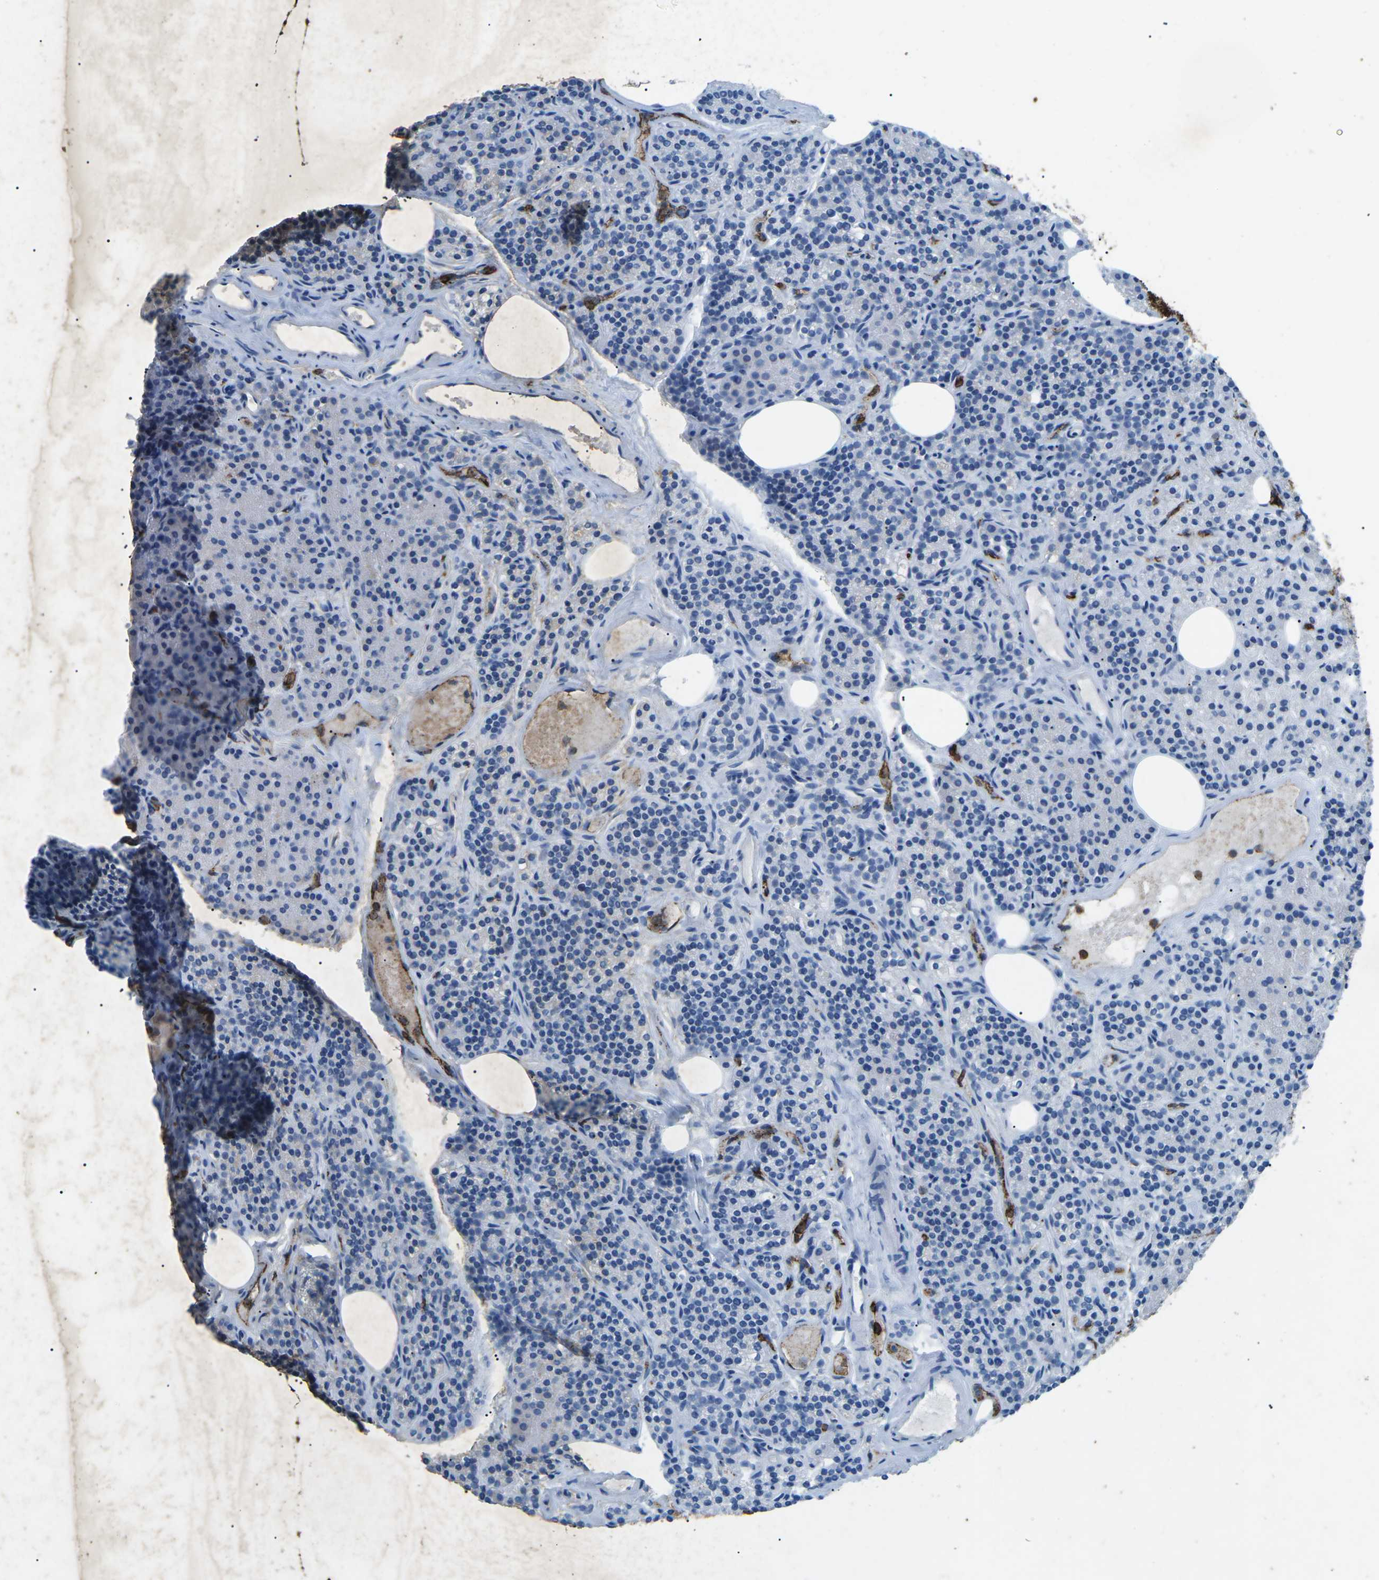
{"staining": {"intensity": "negative", "quantity": "none", "location": "none"}, "tissue": "parathyroid gland", "cell_type": "Glandular cells", "image_type": "normal", "snomed": [{"axis": "morphology", "description": "Normal tissue, NOS"}, {"axis": "morphology", "description": "Adenoma, NOS"}, {"axis": "topography", "description": "Parathyroid gland"}], "caption": "Immunohistochemistry of unremarkable human parathyroid gland exhibits no staining in glandular cells.", "gene": "CTAGE1", "patient": {"sex": "female", "age": 74}}